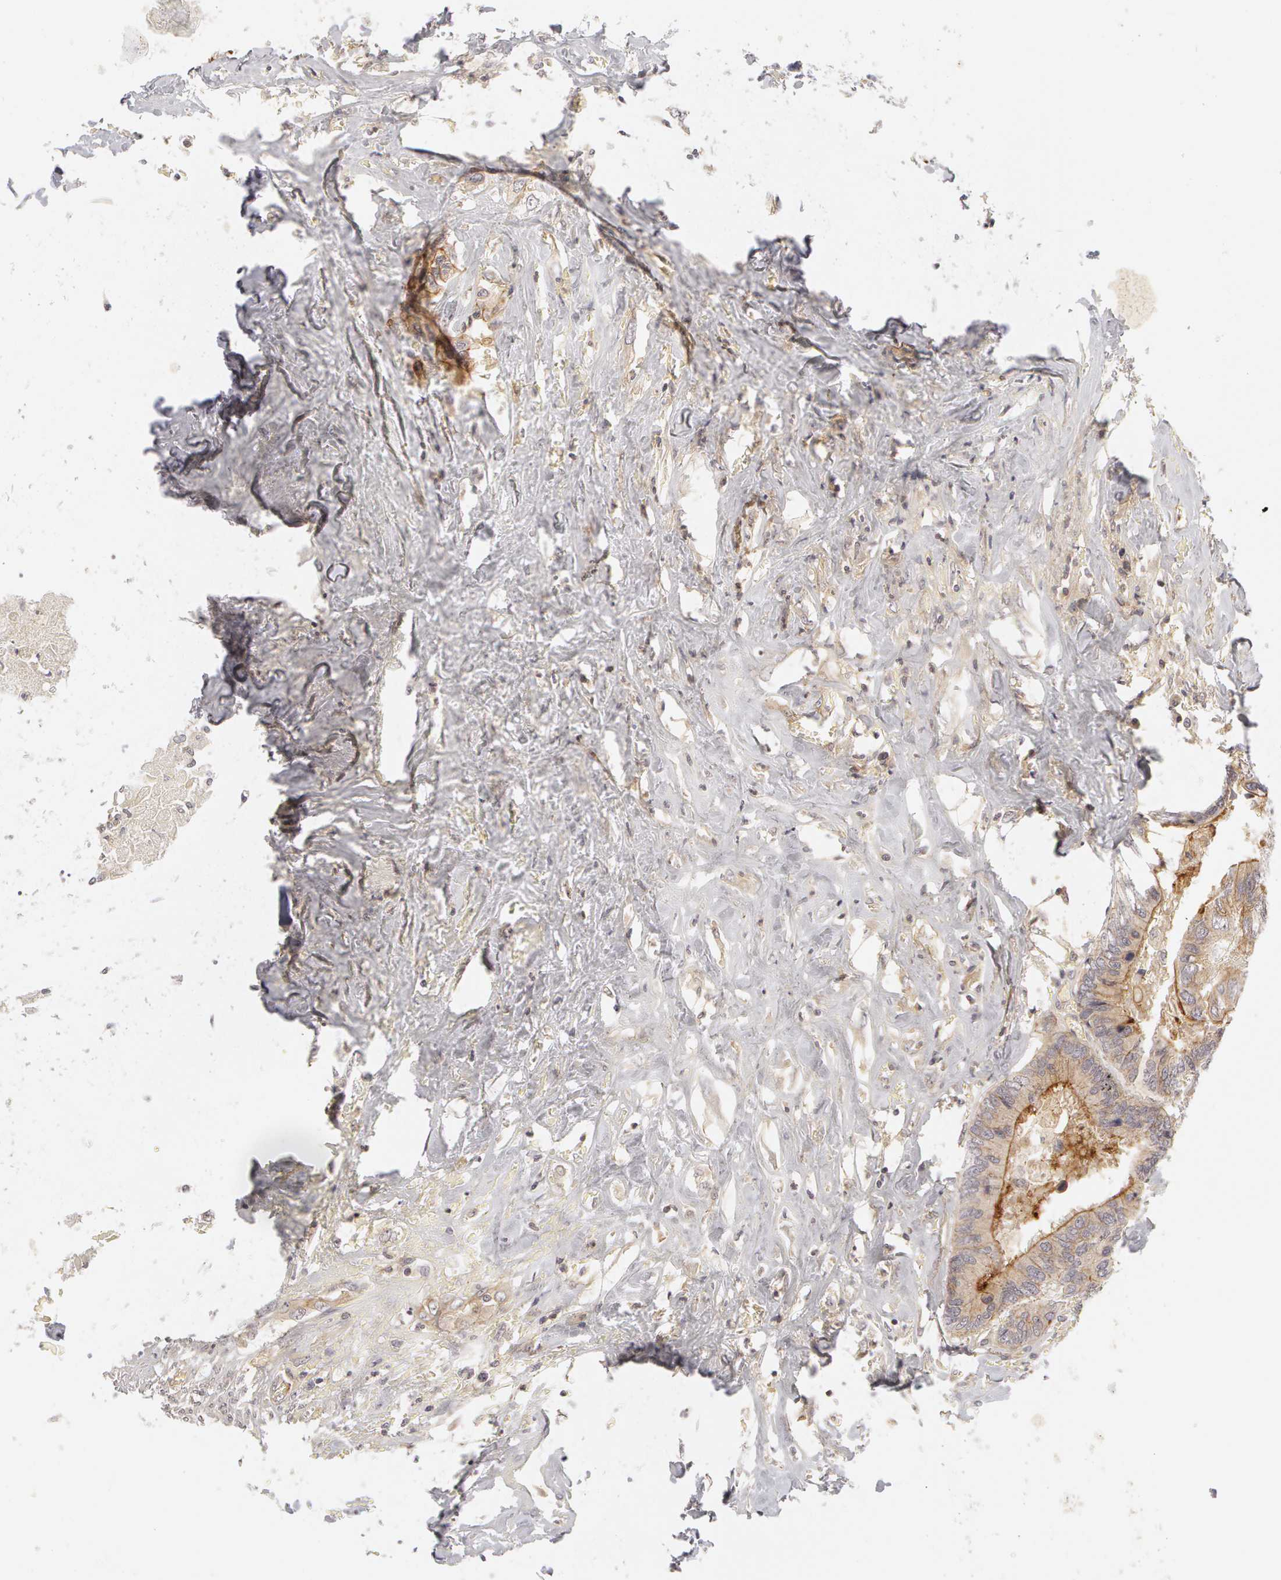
{"staining": {"intensity": "moderate", "quantity": ">75%", "location": "cytoplasmic/membranous"}, "tissue": "colorectal cancer", "cell_type": "Tumor cells", "image_type": "cancer", "snomed": [{"axis": "morphology", "description": "Adenocarcinoma, NOS"}, {"axis": "topography", "description": "Rectum"}], "caption": "A brown stain shows moderate cytoplasmic/membranous expression of a protein in colorectal adenocarcinoma tumor cells.", "gene": "ABCB1", "patient": {"sex": "male", "age": 55}}